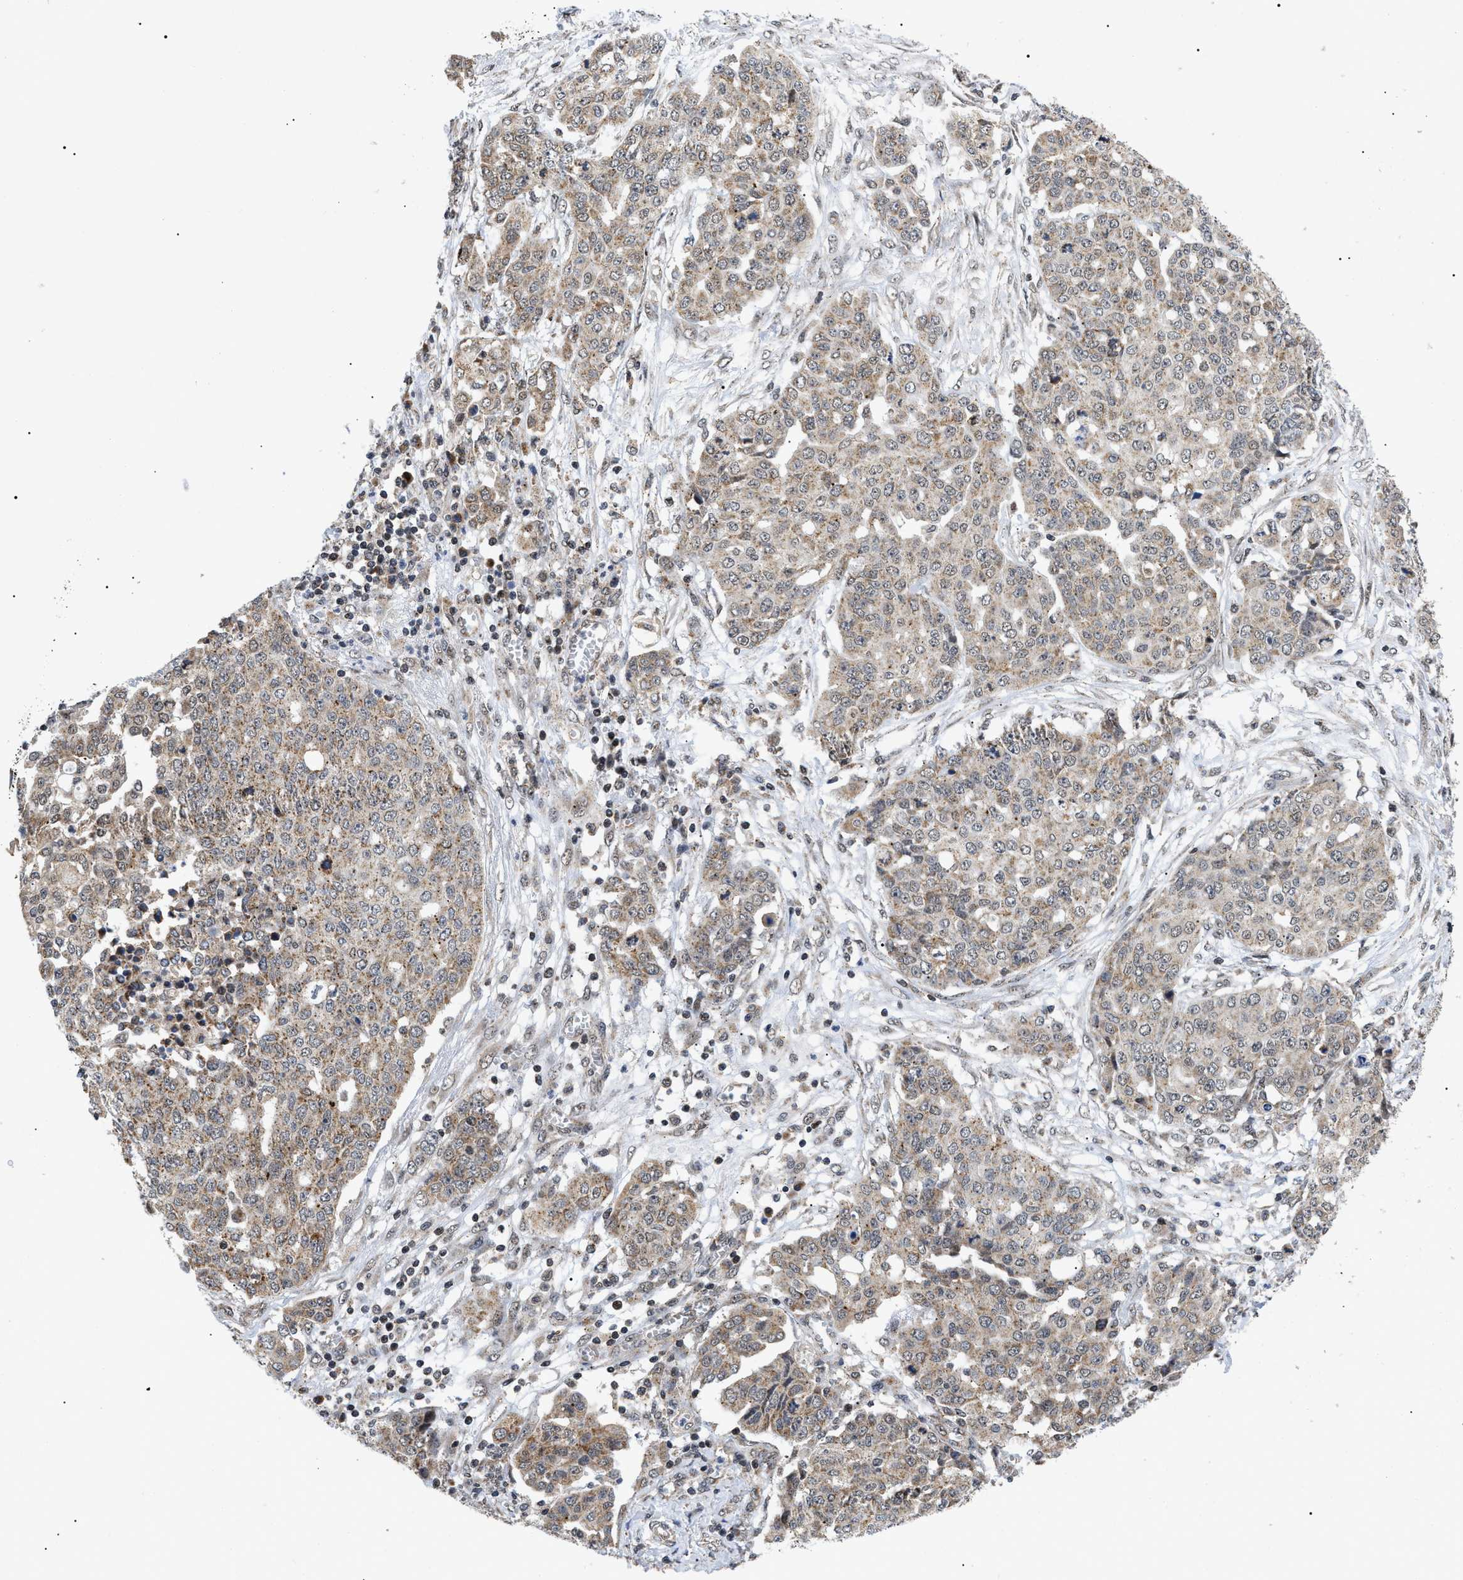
{"staining": {"intensity": "weak", "quantity": ">75%", "location": "cytoplasmic/membranous"}, "tissue": "ovarian cancer", "cell_type": "Tumor cells", "image_type": "cancer", "snomed": [{"axis": "morphology", "description": "Cystadenocarcinoma, serous, NOS"}, {"axis": "topography", "description": "Soft tissue"}, {"axis": "topography", "description": "Ovary"}], "caption": "Brown immunohistochemical staining in human ovarian cancer reveals weak cytoplasmic/membranous positivity in about >75% of tumor cells.", "gene": "ZBTB11", "patient": {"sex": "female", "age": 57}}